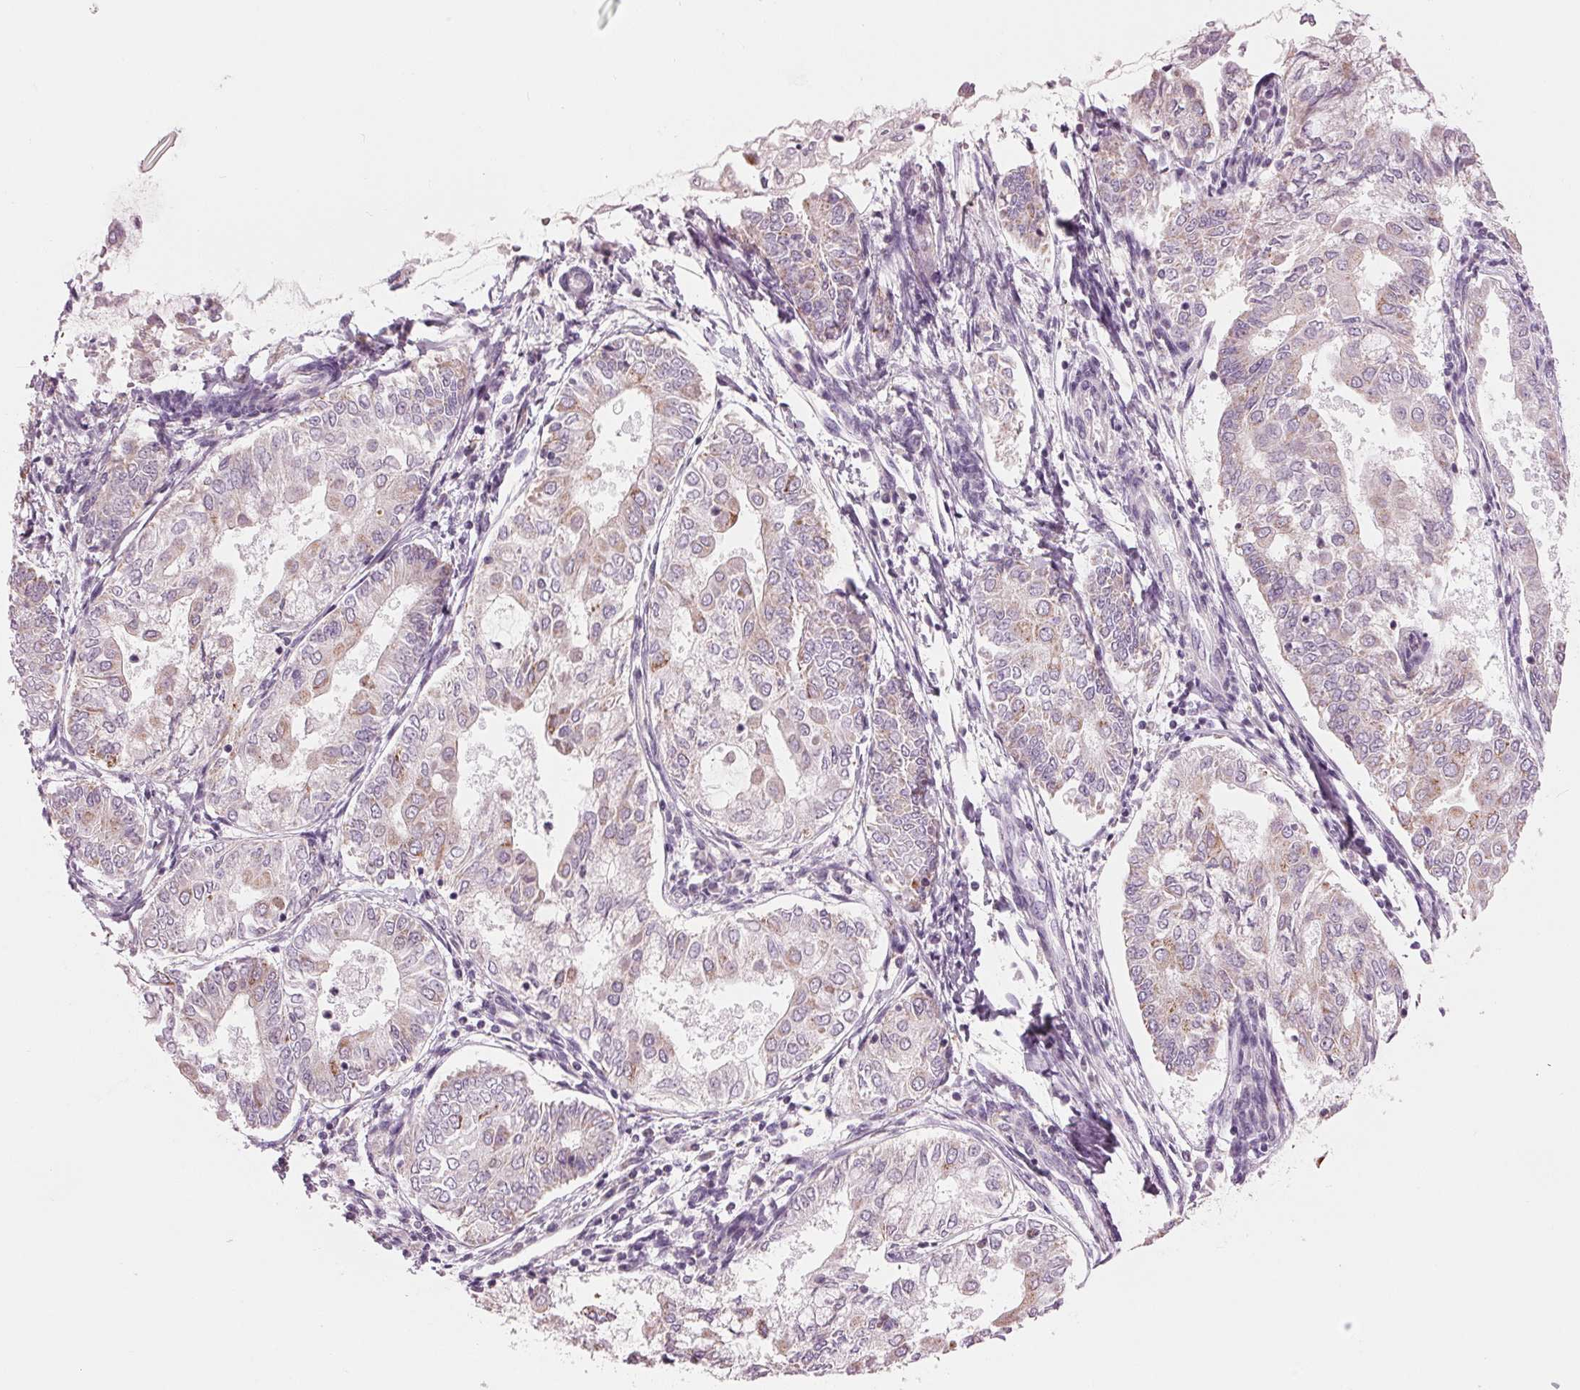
{"staining": {"intensity": "weak", "quantity": "<25%", "location": "cytoplasmic/membranous"}, "tissue": "endometrial cancer", "cell_type": "Tumor cells", "image_type": "cancer", "snomed": [{"axis": "morphology", "description": "Adenocarcinoma, NOS"}, {"axis": "topography", "description": "Endometrium"}], "caption": "IHC photomicrograph of endometrial cancer (adenocarcinoma) stained for a protein (brown), which demonstrates no positivity in tumor cells.", "gene": "SAMD4A", "patient": {"sex": "female", "age": 68}}